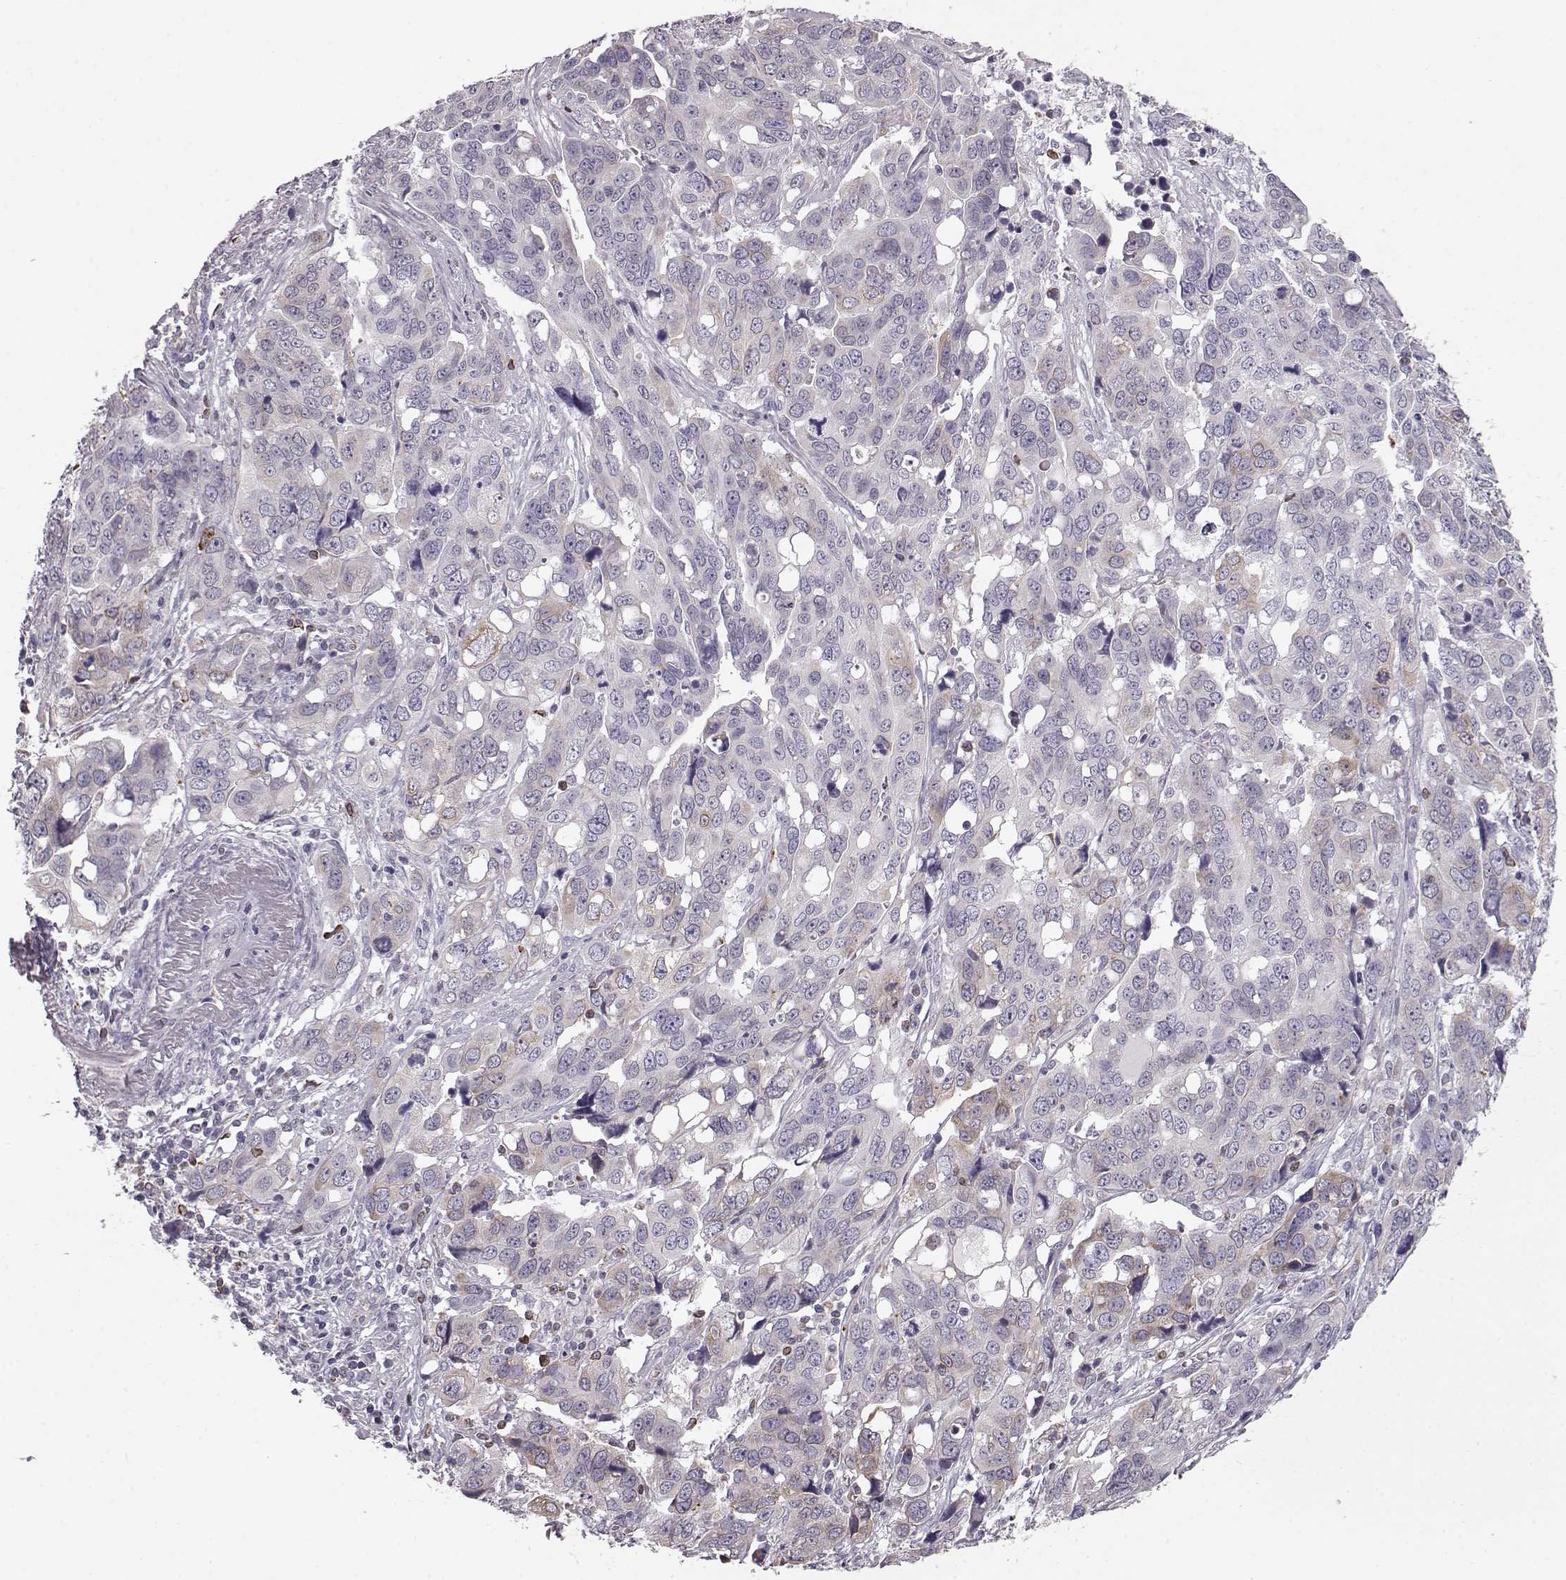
{"staining": {"intensity": "moderate", "quantity": "<25%", "location": "cytoplasmic/membranous"}, "tissue": "ovarian cancer", "cell_type": "Tumor cells", "image_type": "cancer", "snomed": [{"axis": "morphology", "description": "Carcinoma, endometroid"}, {"axis": "topography", "description": "Ovary"}], "caption": "A brown stain labels moderate cytoplasmic/membranous expression of a protein in ovarian endometroid carcinoma tumor cells. (DAB = brown stain, brightfield microscopy at high magnification).", "gene": "ELOVL5", "patient": {"sex": "female", "age": 78}}